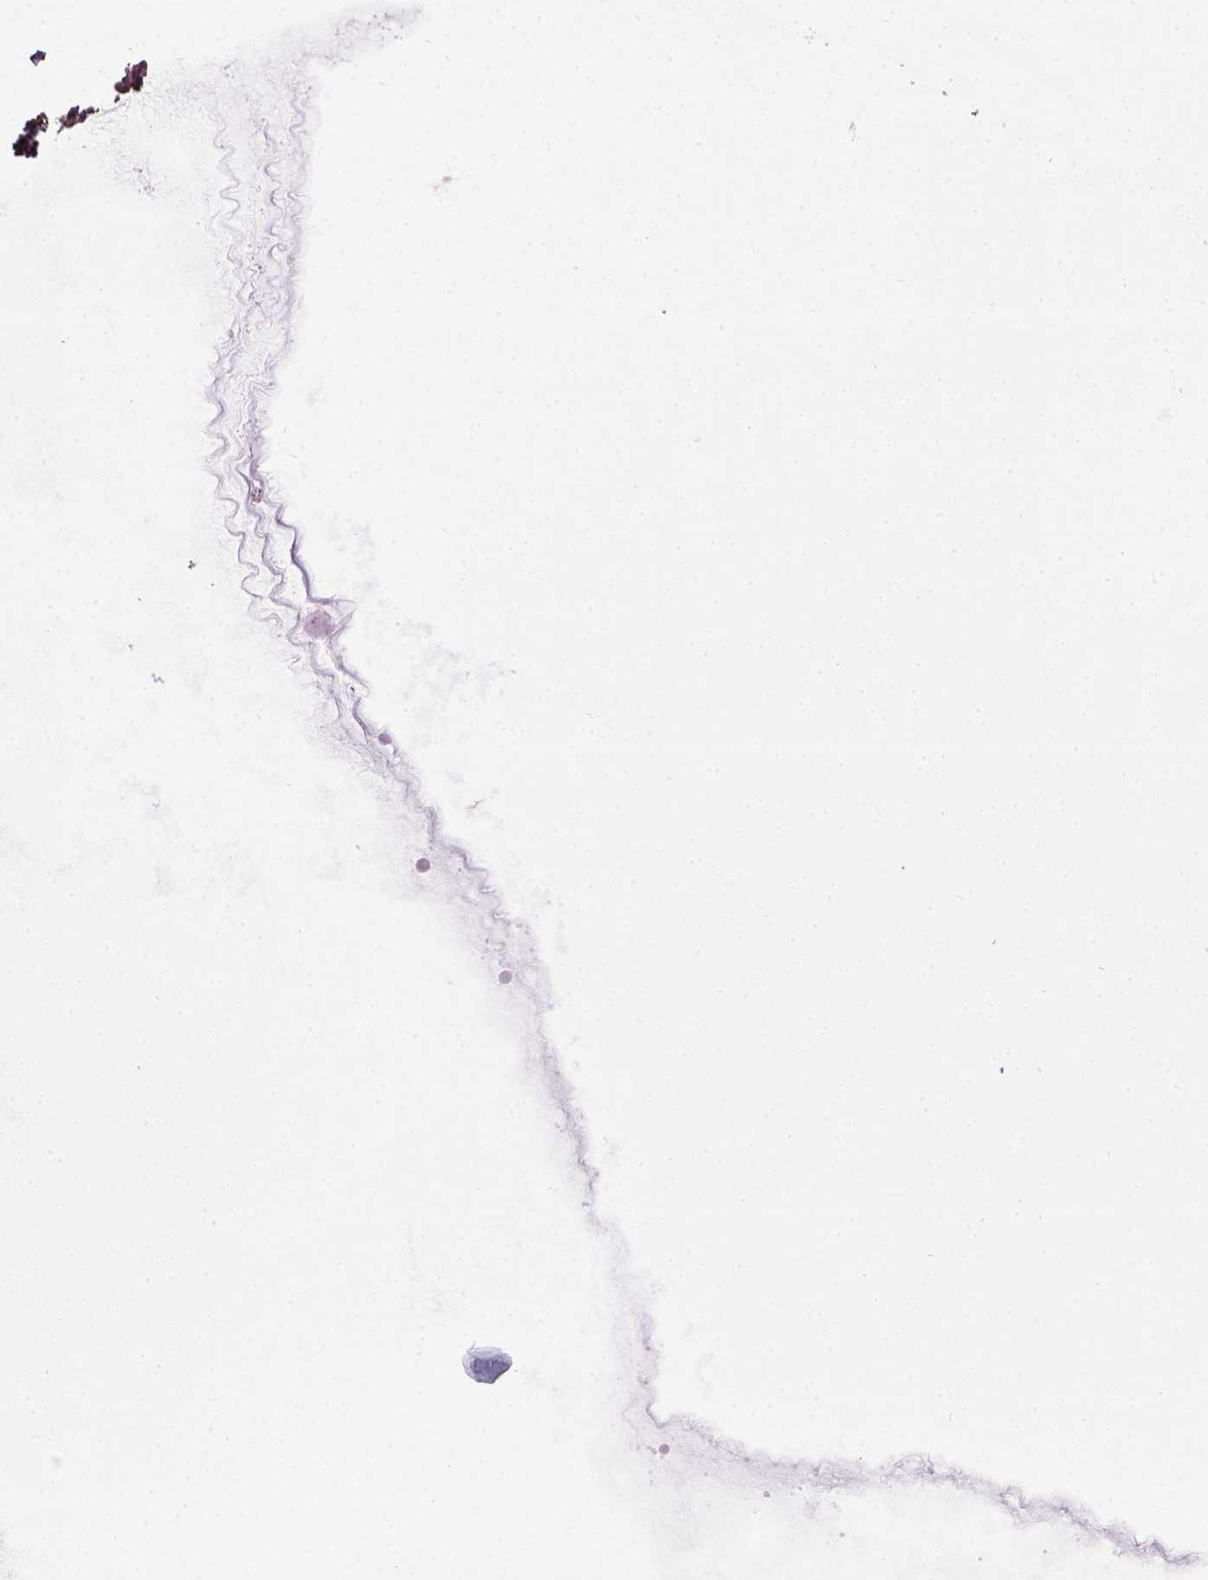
{"staining": {"intensity": "strong", "quantity": ">75%", "location": "cytoplasmic/membranous"}, "tissue": "ovarian cancer", "cell_type": "Tumor cells", "image_type": "cancer", "snomed": [{"axis": "morphology", "description": "Cystadenocarcinoma, mucinous, NOS"}, {"axis": "topography", "description": "Ovary"}], "caption": "IHC staining of ovarian cancer, which demonstrates high levels of strong cytoplasmic/membranous positivity in approximately >75% of tumor cells indicating strong cytoplasmic/membranous protein staining. The staining was performed using DAB (brown) for protein detection and nuclei were counterstained in hematoxylin (blue).", "gene": "CAPRIN1", "patient": {"sex": "female", "age": 41}}